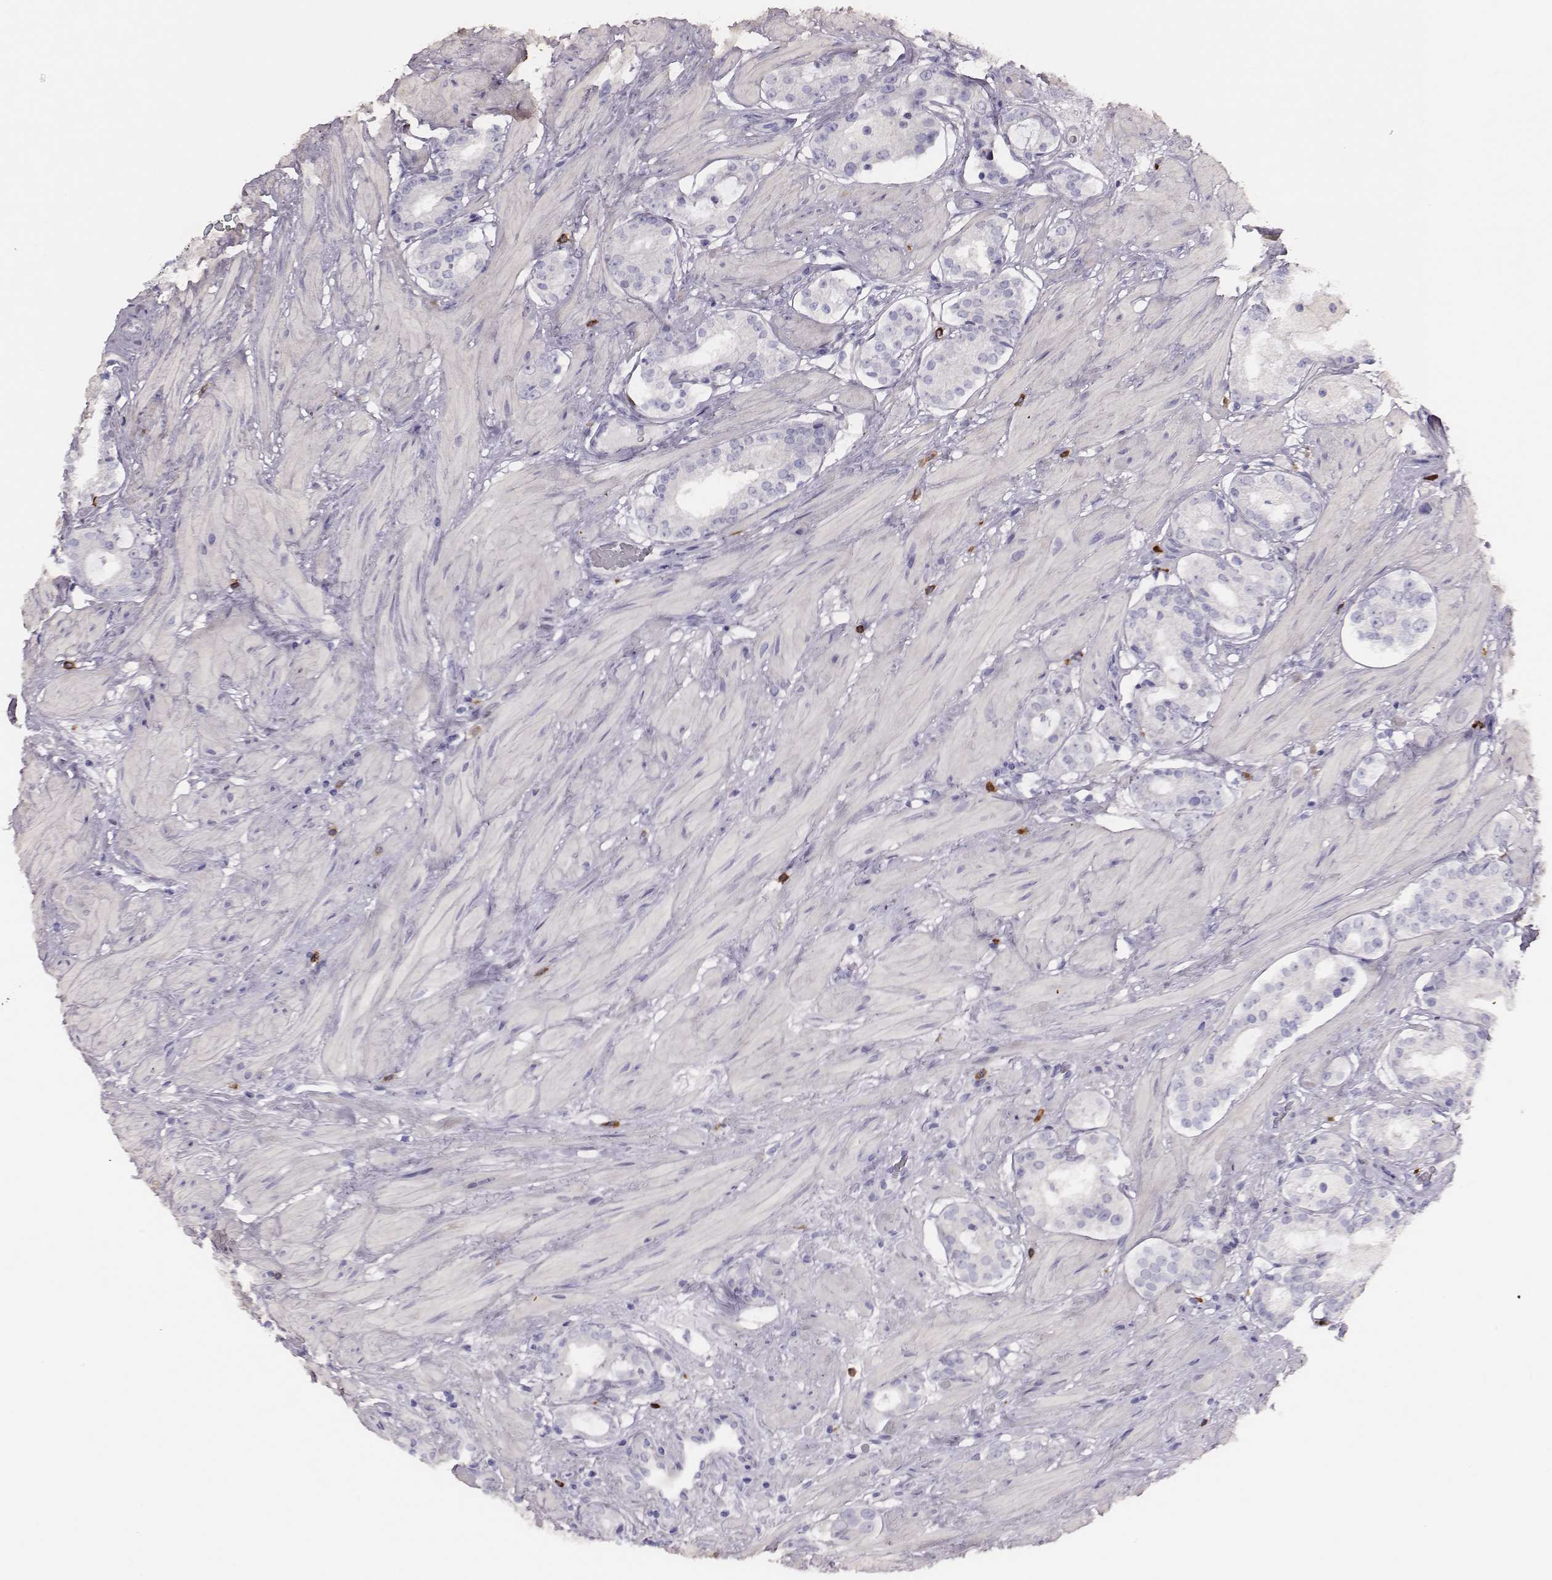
{"staining": {"intensity": "negative", "quantity": "none", "location": "none"}, "tissue": "prostate cancer", "cell_type": "Tumor cells", "image_type": "cancer", "snomed": [{"axis": "morphology", "description": "Adenocarcinoma, Low grade"}, {"axis": "topography", "description": "Prostate"}], "caption": "The photomicrograph shows no staining of tumor cells in prostate cancer.", "gene": "P2RY10", "patient": {"sex": "male", "age": 60}}